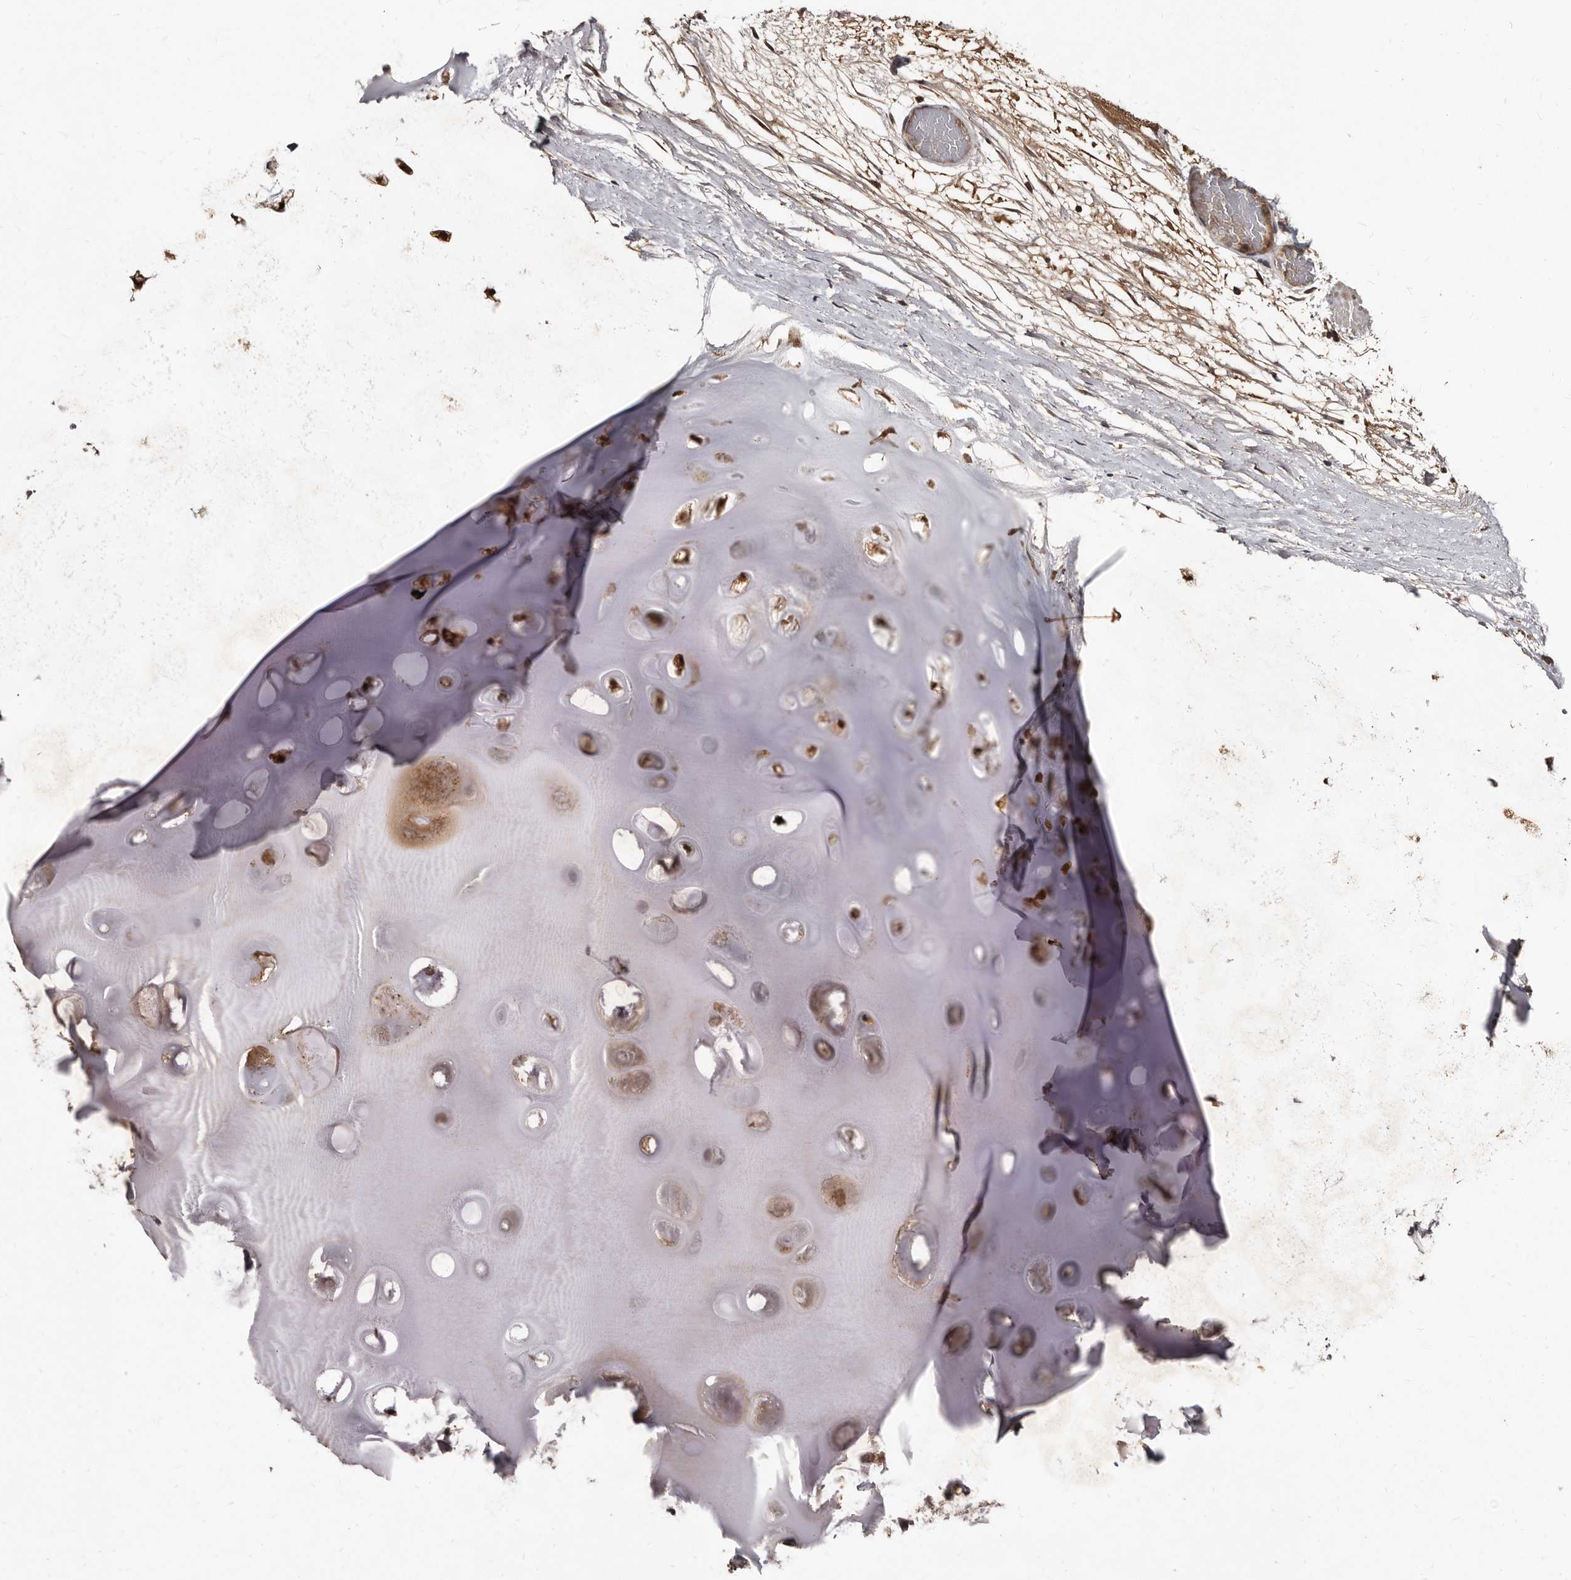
{"staining": {"intensity": "moderate", "quantity": ">75%", "location": "cytoplasmic/membranous"}, "tissue": "soft tissue", "cell_type": "Chondrocytes", "image_type": "normal", "snomed": [{"axis": "morphology", "description": "Normal tissue, NOS"}, {"axis": "topography", "description": "Bronchus"}], "caption": "Protein analysis of benign soft tissue displays moderate cytoplasmic/membranous expression in about >75% of chondrocytes.", "gene": "PMVK", "patient": {"sex": "male", "age": 66}}